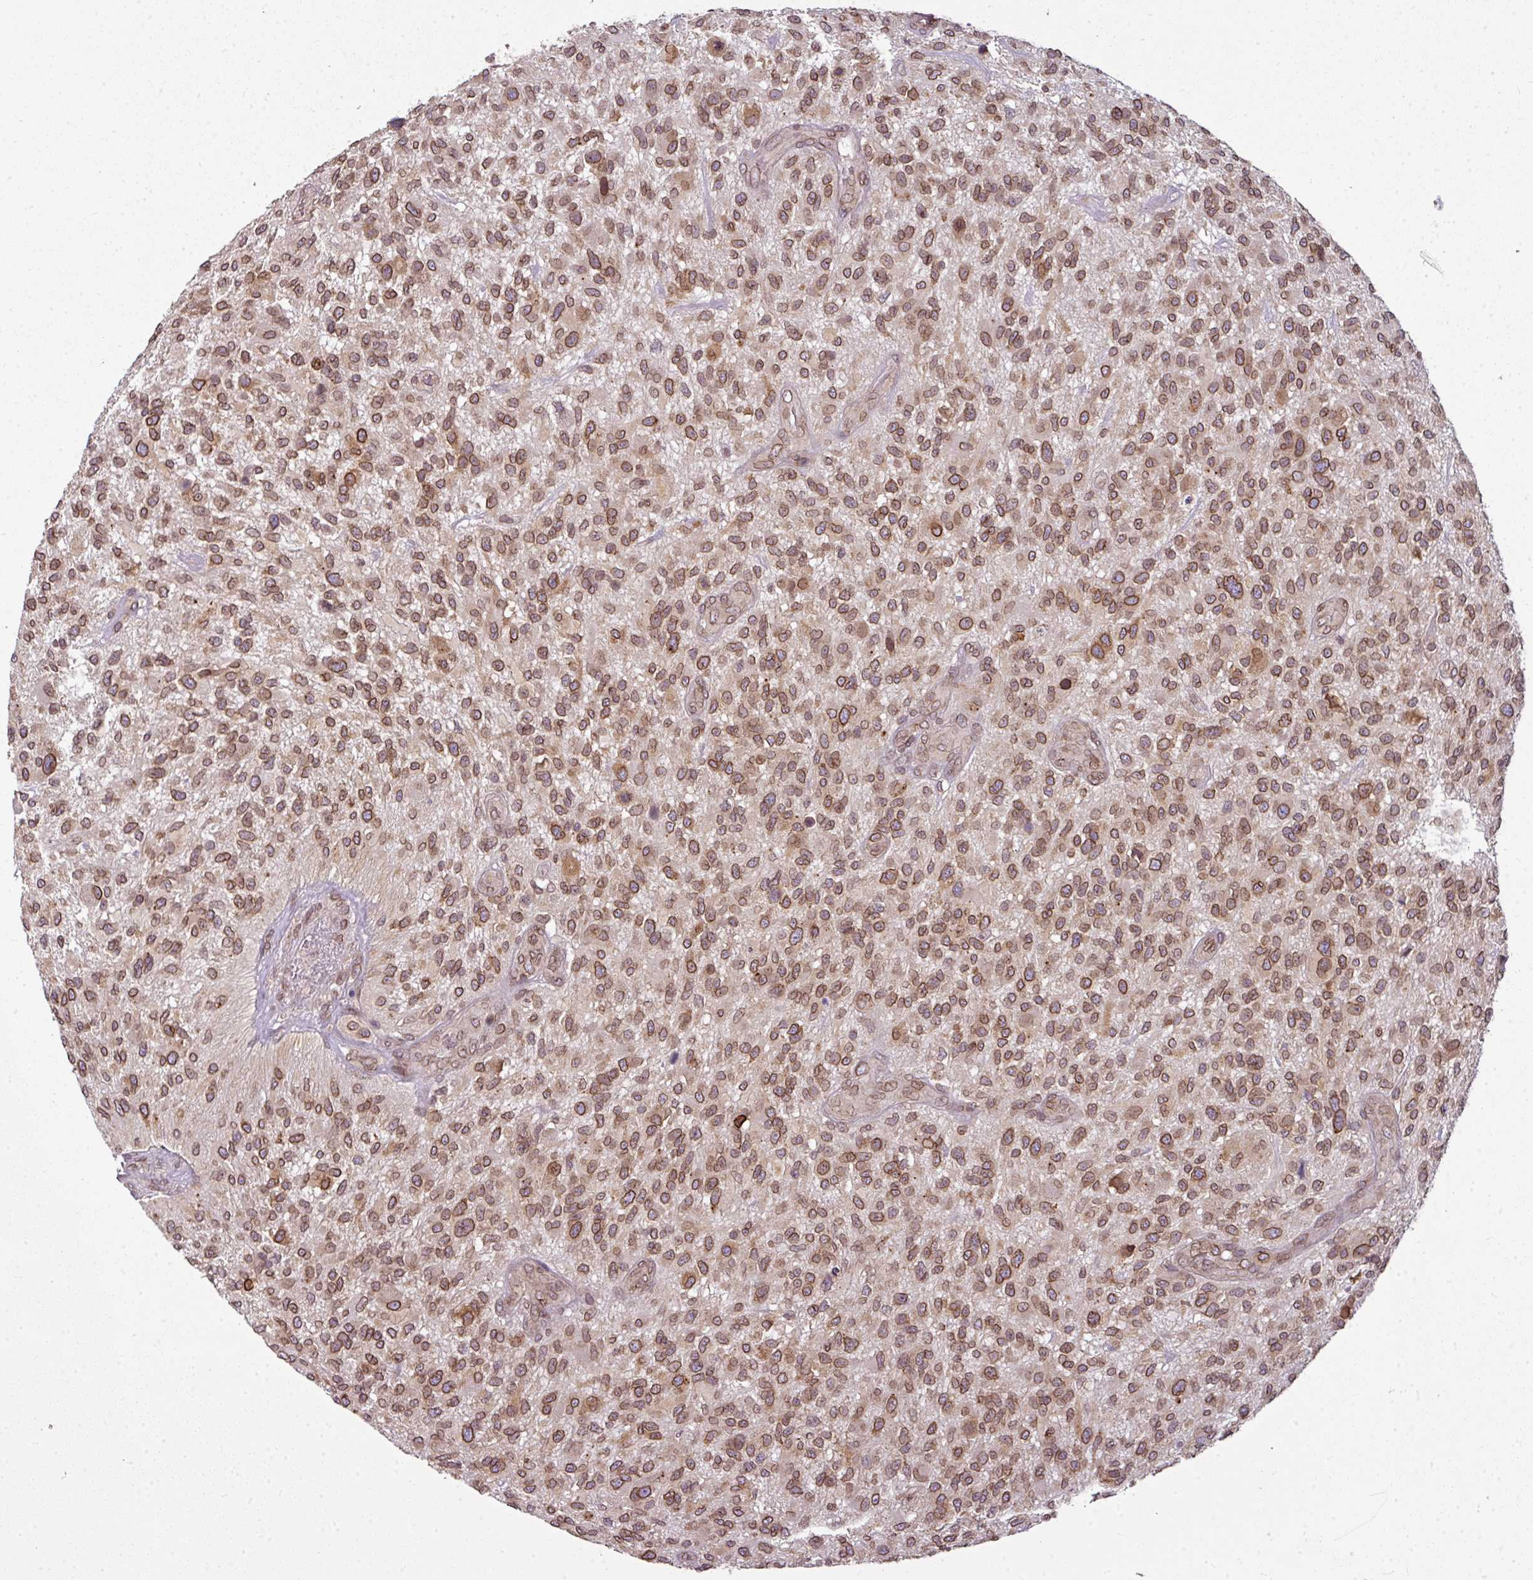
{"staining": {"intensity": "moderate", "quantity": ">75%", "location": "cytoplasmic/membranous,nuclear"}, "tissue": "glioma", "cell_type": "Tumor cells", "image_type": "cancer", "snomed": [{"axis": "morphology", "description": "Glioma, malignant, High grade"}, {"axis": "topography", "description": "Brain"}], "caption": "About >75% of tumor cells in glioma display moderate cytoplasmic/membranous and nuclear protein positivity as visualized by brown immunohistochemical staining.", "gene": "RANGAP1", "patient": {"sex": "male", "age": 47}}